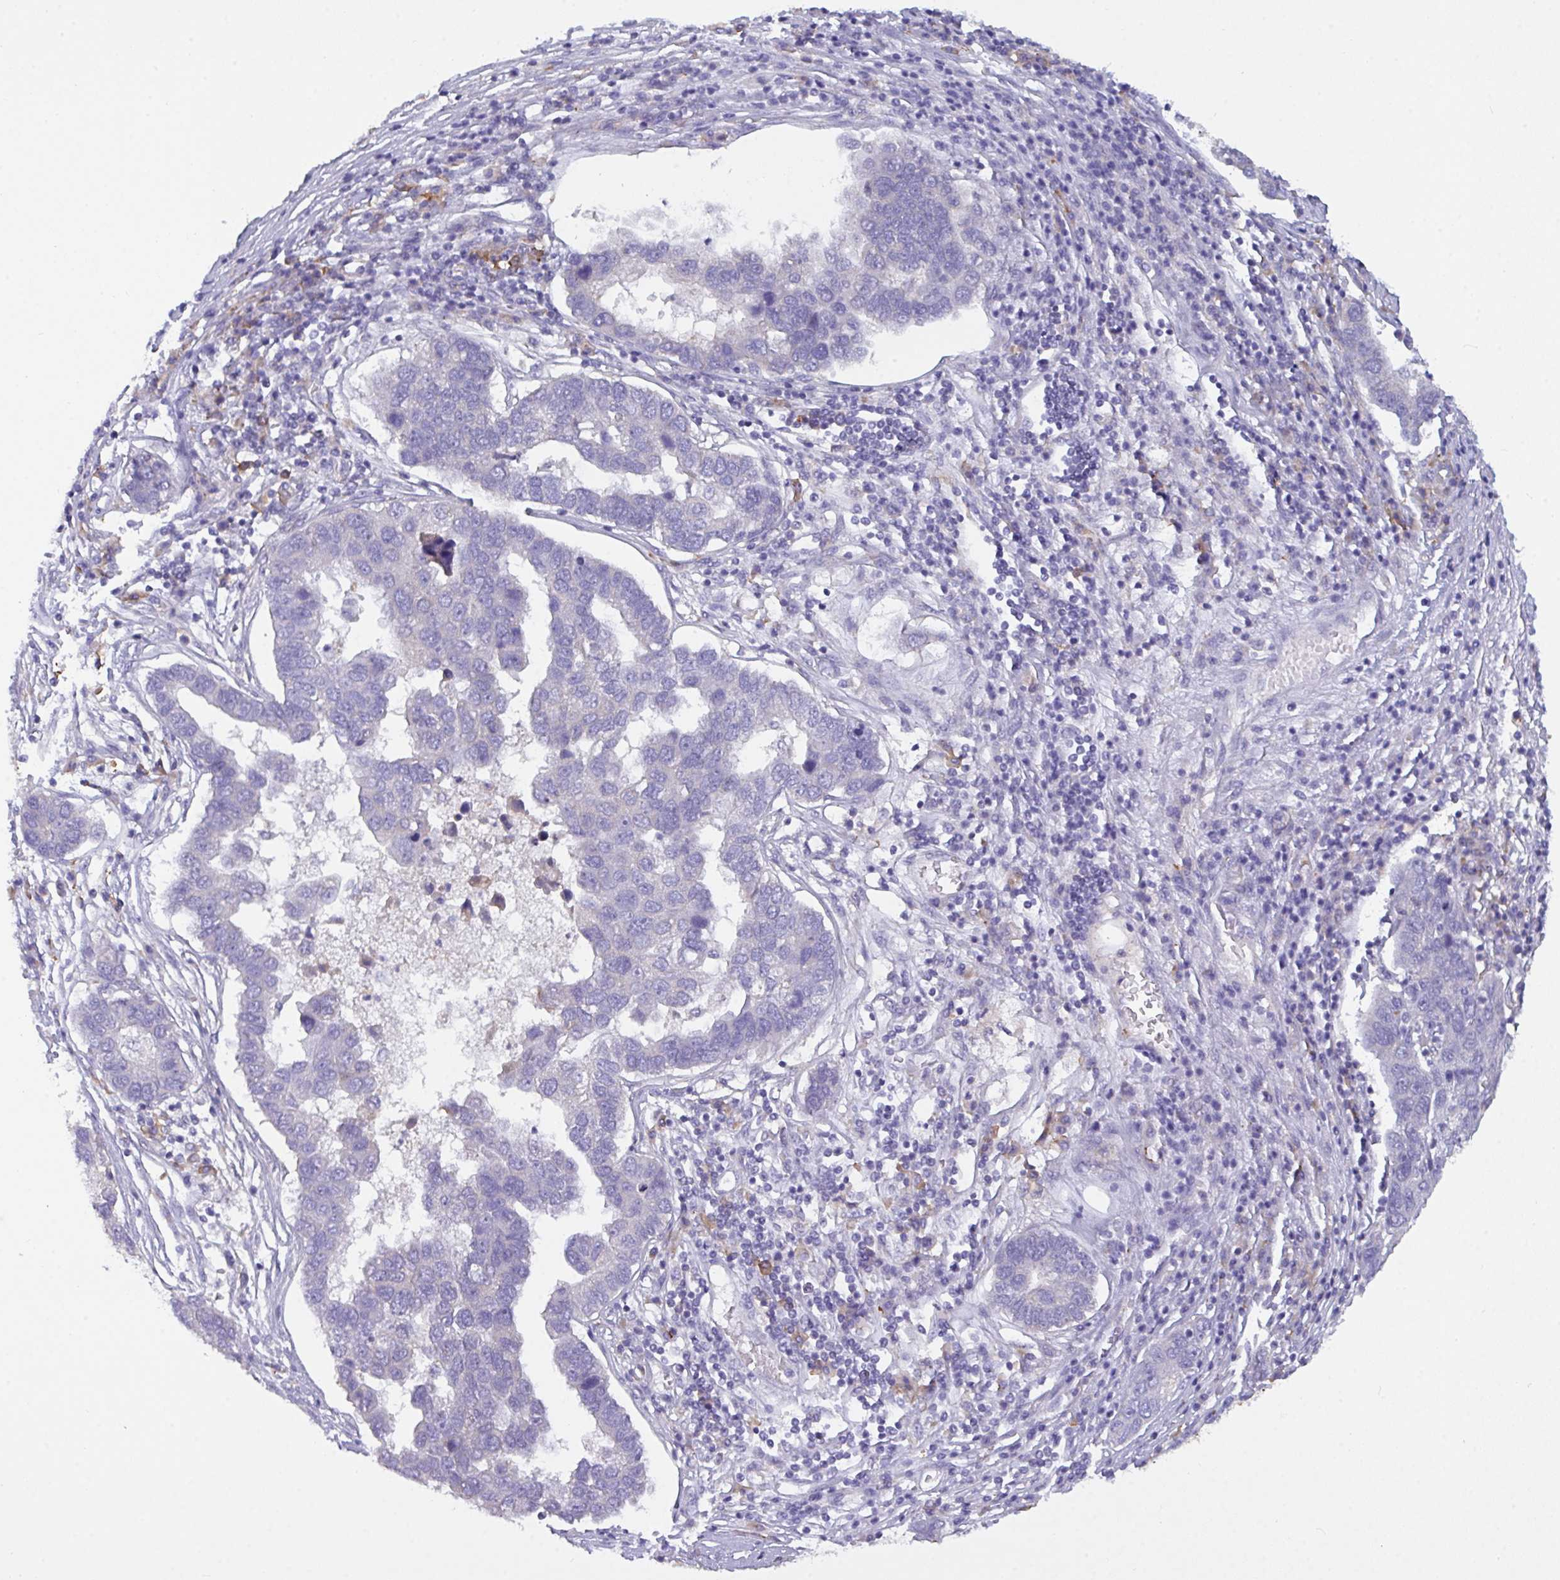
{"staining": {"intensity": "negative", "quantity": "none", "location": "none"}, "tissue": "pancreatic cancer", "cell_type": "Tumor cells", "image_type": "cancer", "snomed": [{"axis": "morphology", "description": "Adenocarcinoma, NOS"}, {"axis": "topography", "description": "Pancreas"}], "caption": "High power microscopy image of an immunohistochemistry (IHC) micrograph of pancreatic adenocarcinoma, revealing no significant positivity in tumor cells.", "gene": "SLC66A1", "patient": {"sex": "female", "age": 61}}